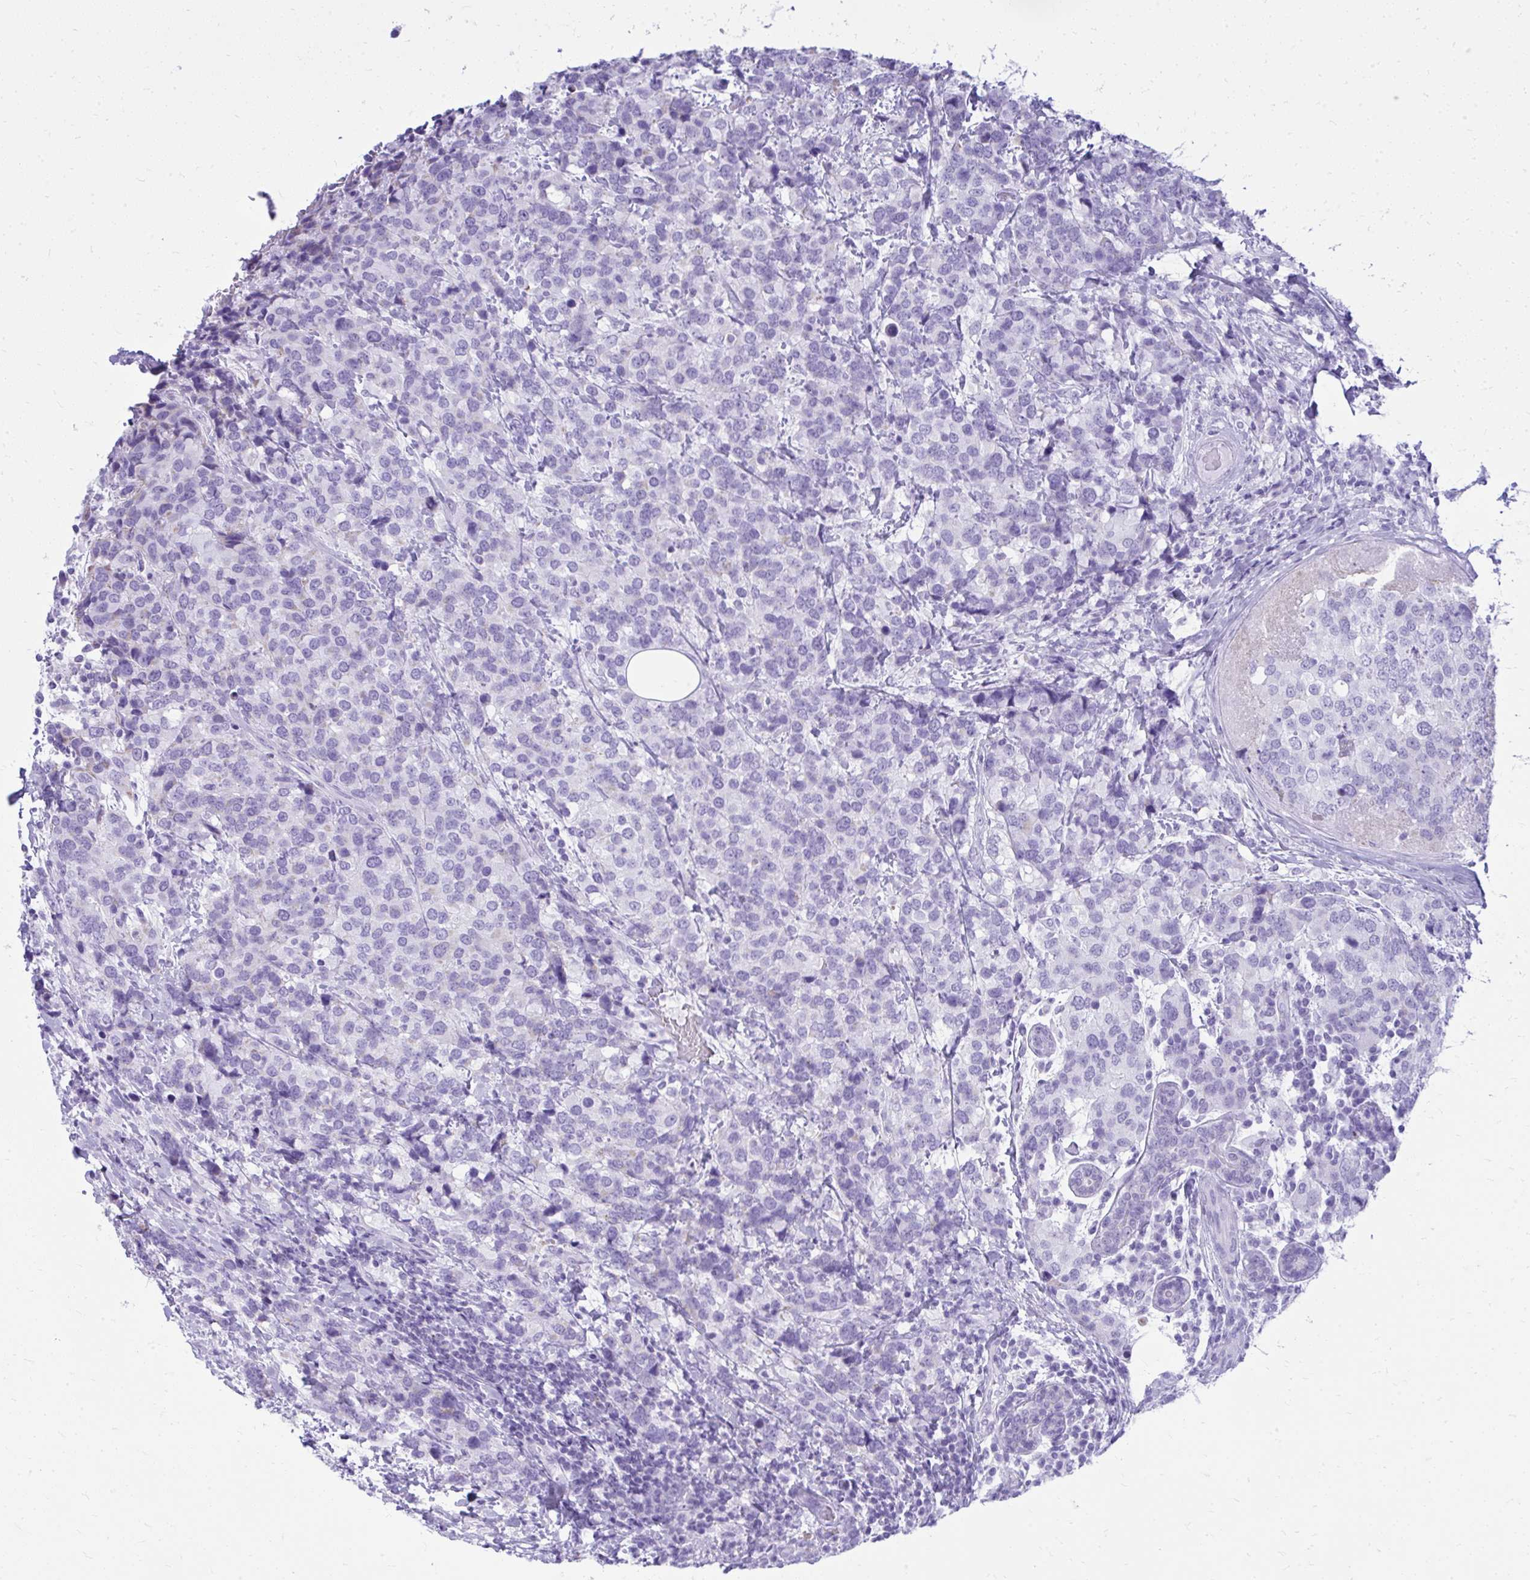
{"staining": {"intensity": "negative", "quantity": "none", "location": "none"}, "tissue": "breast cancer", "cell_type": "Tumor cells", "image_type": "cancer", "snomed": [{"axis": "morphology", "description": "Lobular carcinoma"}, {"axis": "topography", "description": "Breast"}], "caption": "Immunohistochemistry (IHC) of breast cancer exhibits no positivity in tumor cells.", "gene": "RALYL", "patient": {"sex": "female", "age": 59}}